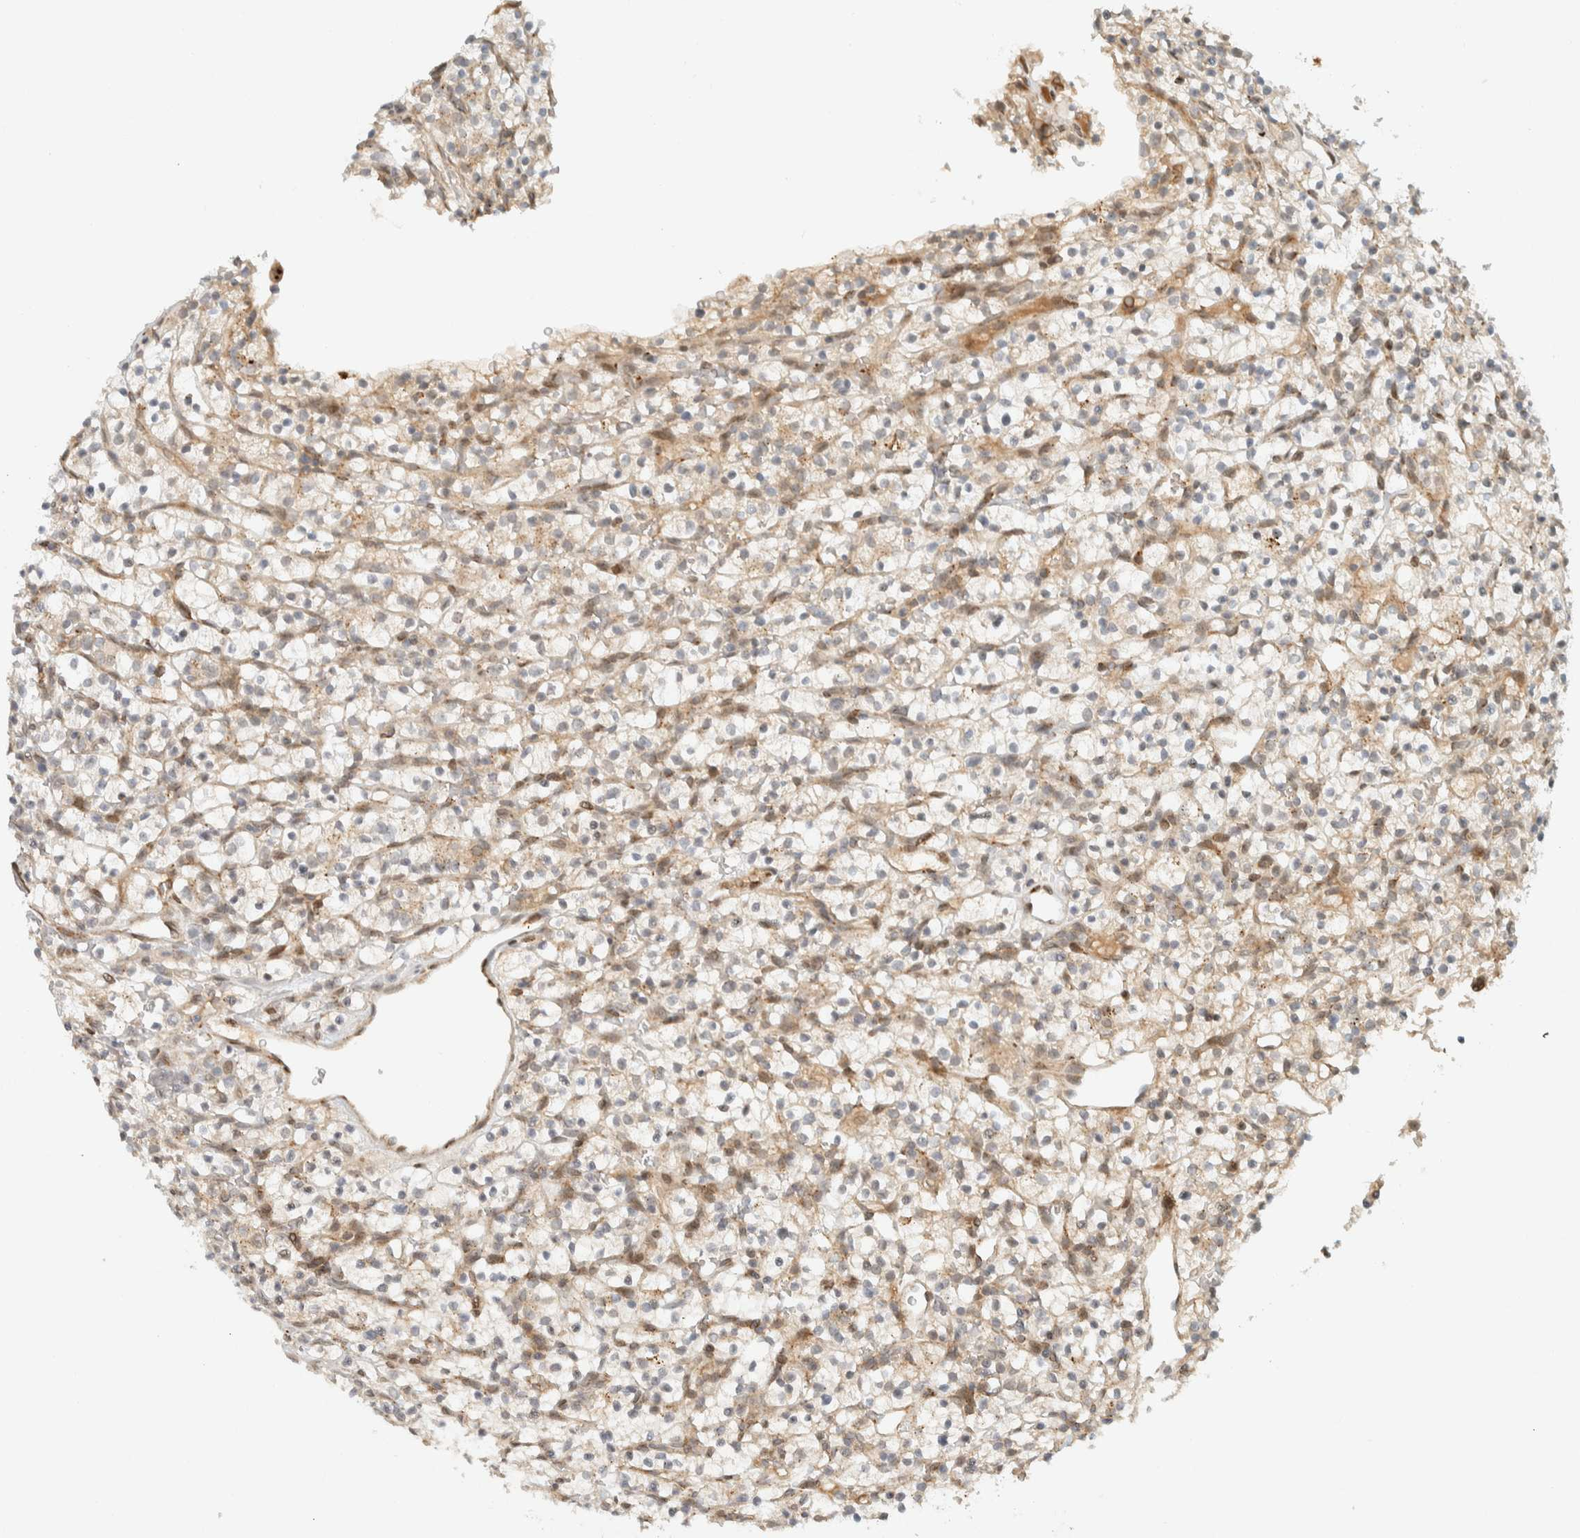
{"staining": {"intensity": "negative", "quantity": "none", "location": "none"}, "tissue": "renal cancer", "cell_type": "Tumor cells", "image_type": "cancer", "snomed": [{"axis": "morphology", "description": "Adenocarcinoma, NOS"}, {"axis": "topography", "description": "Kidney"}], "caption": "Immunohistochemistry of human adenocarcinoma (renal) exhibits no expression in tumor cells.", "gene": "ITPRID1", "patient": {"sex": "female", "age": 57}}